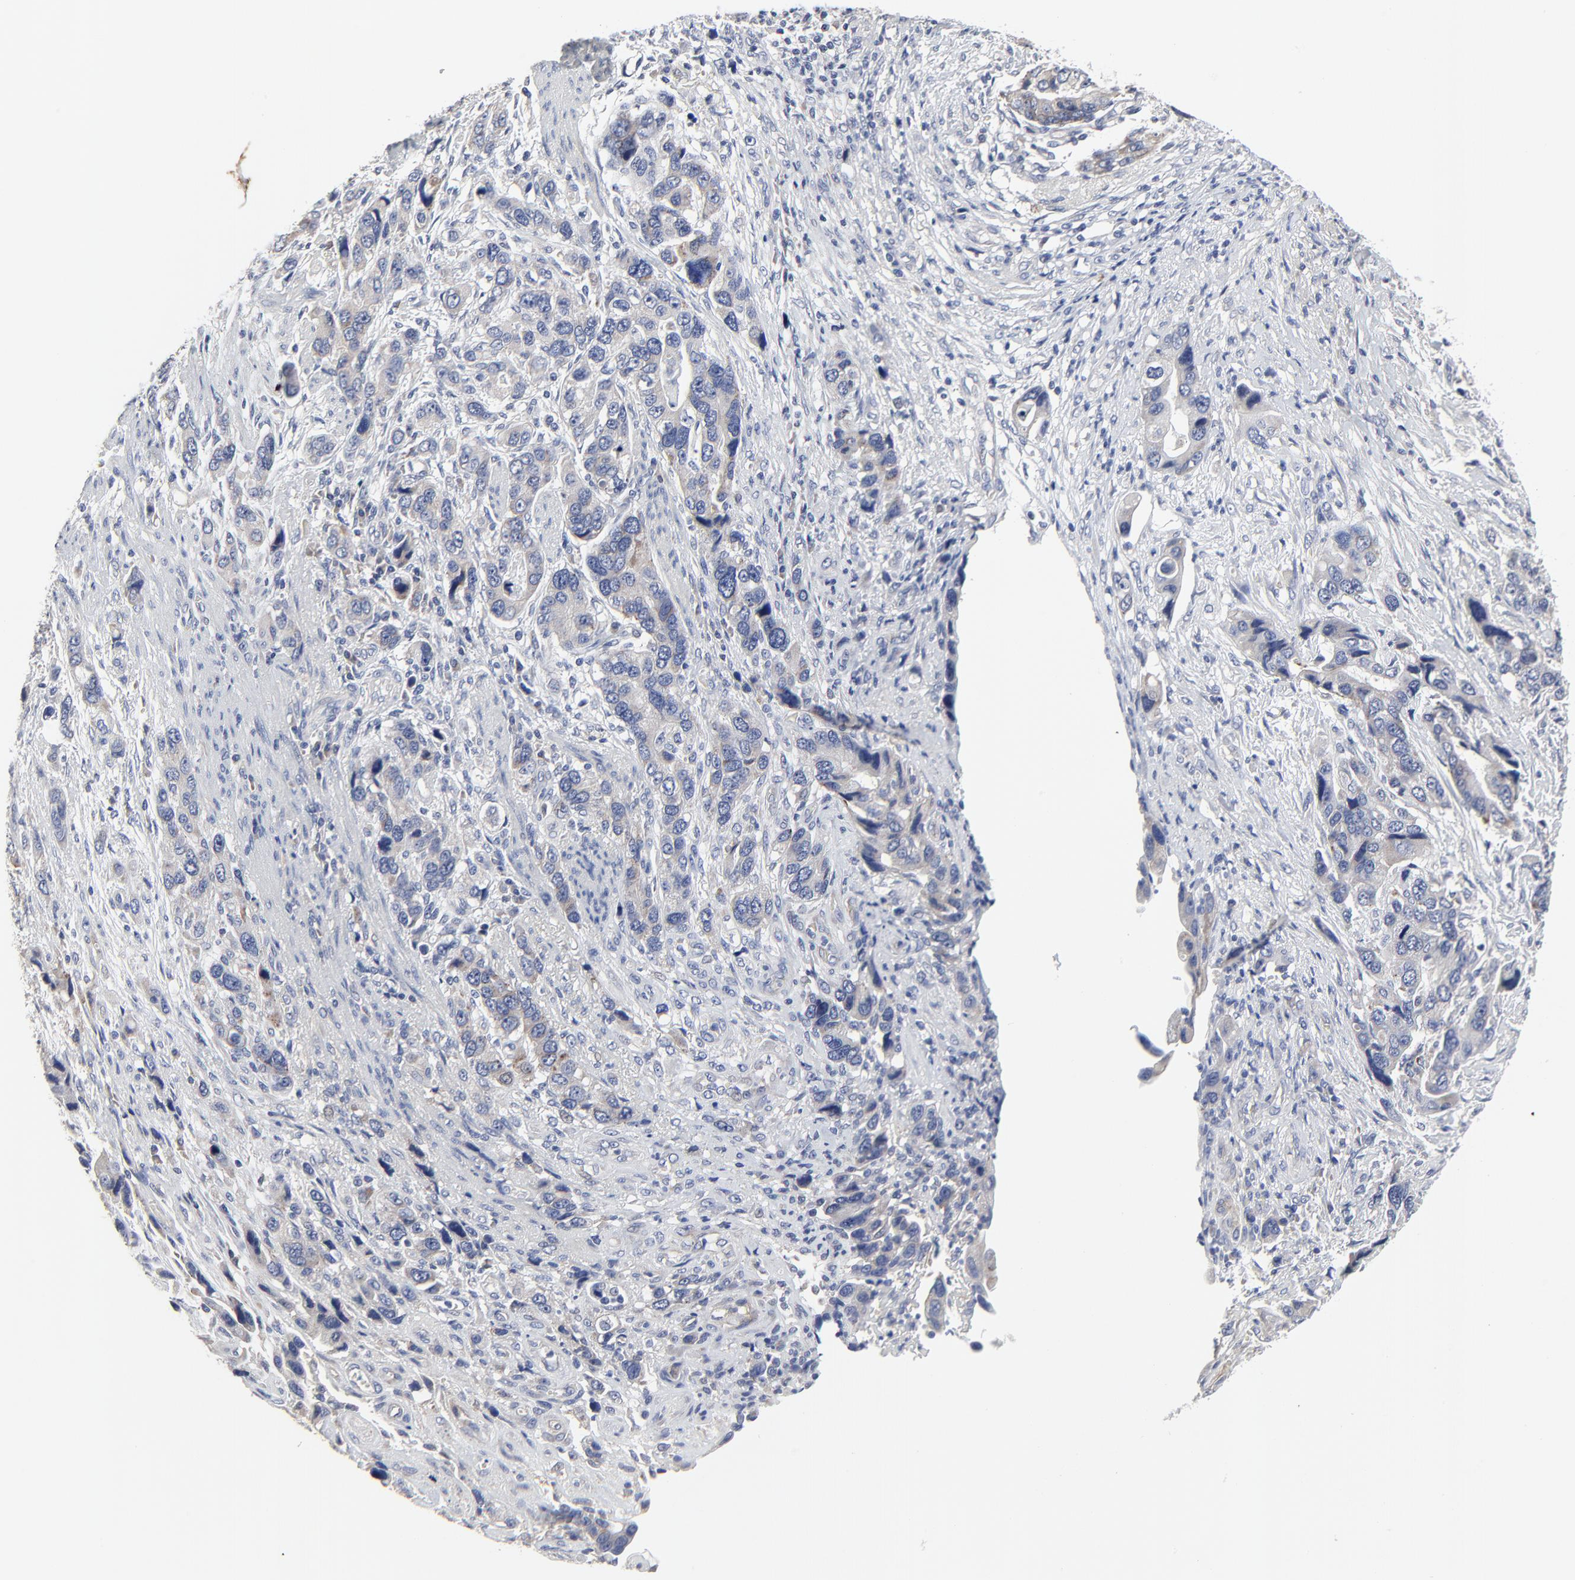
{"staining": {"intensity": "weak", "quantity": "<25%", "location": "cytoplasmic/membranous"}, "tissue": "stomach cancer", "cell_type": "Tumor cells", "image_type": "cancer", "snomed": [{"axis": "morphology", "description": "Adenocarcinoma, NOS"}, {"axis": "topography", "description": "Stomach, lower"}], "caption": "Immunohistochemistry of stomach adenocarcinoma demonstrates no expression in tumor cells.", "gene": "DHRSX", "patient": {"sex": "female", "age": 93}}